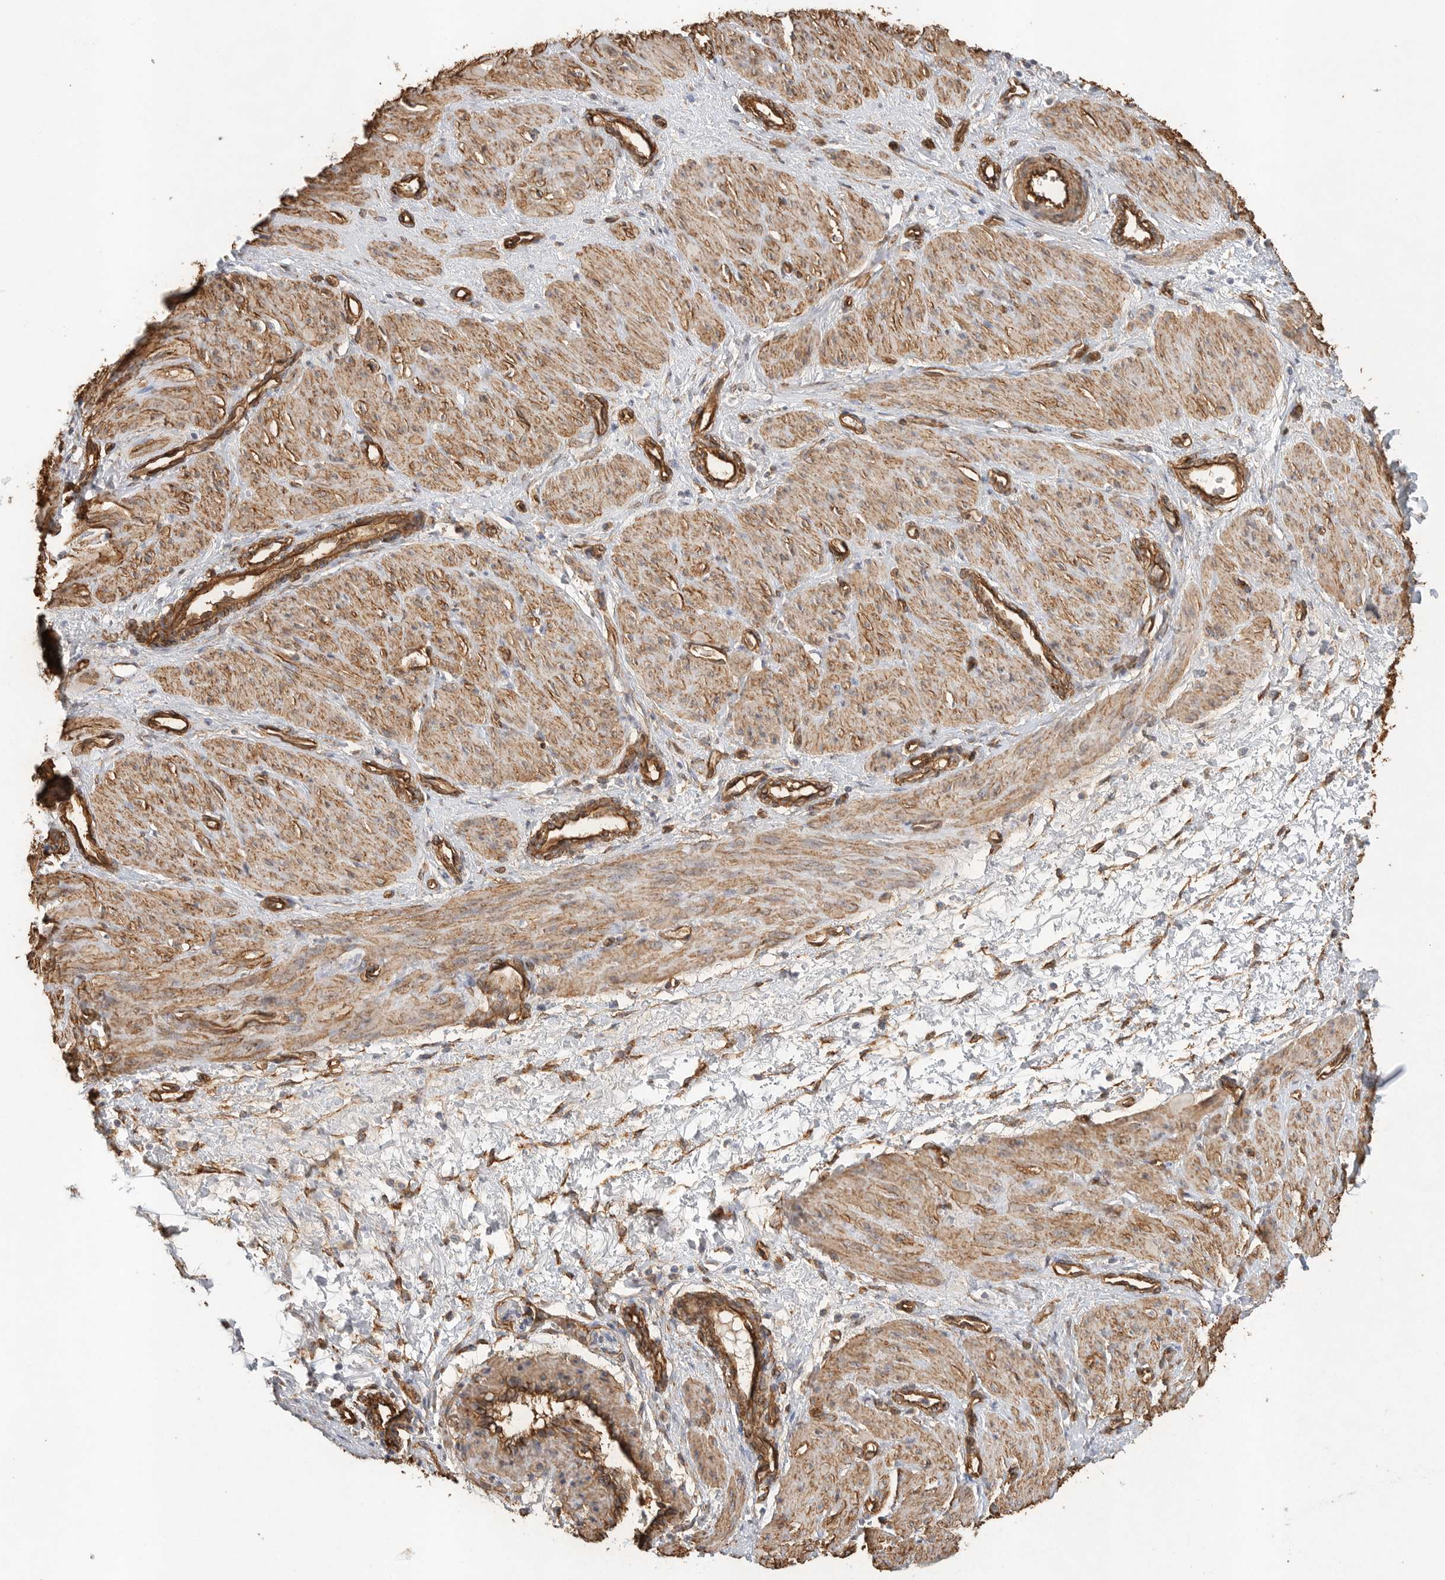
{"staining": {"intensity": "moderate", "quantity": ">75%", "location": "cytoplasmic/membranous"}, "tissue": "smooth muscle", "cell_type": "Smooth muscle cells", "image_type": "normal", "snomed": [{"axis": "morphology", "description": "Normal tissue, NOS"}, {"axis": "topography", "description": "Endometrium"}], "caption": "DAB (3,3'-diaminobenzidine) immunohistochemical staining of normal smooth muscle displays moderate cytoplasmic/membranous protein positivity in about >75% of smooth muscle cells. (Brightfield microscopy of DAB IHC at high magnification).", "gene": "JMJD4", "patient": {"sex": "female", "age": 33}}